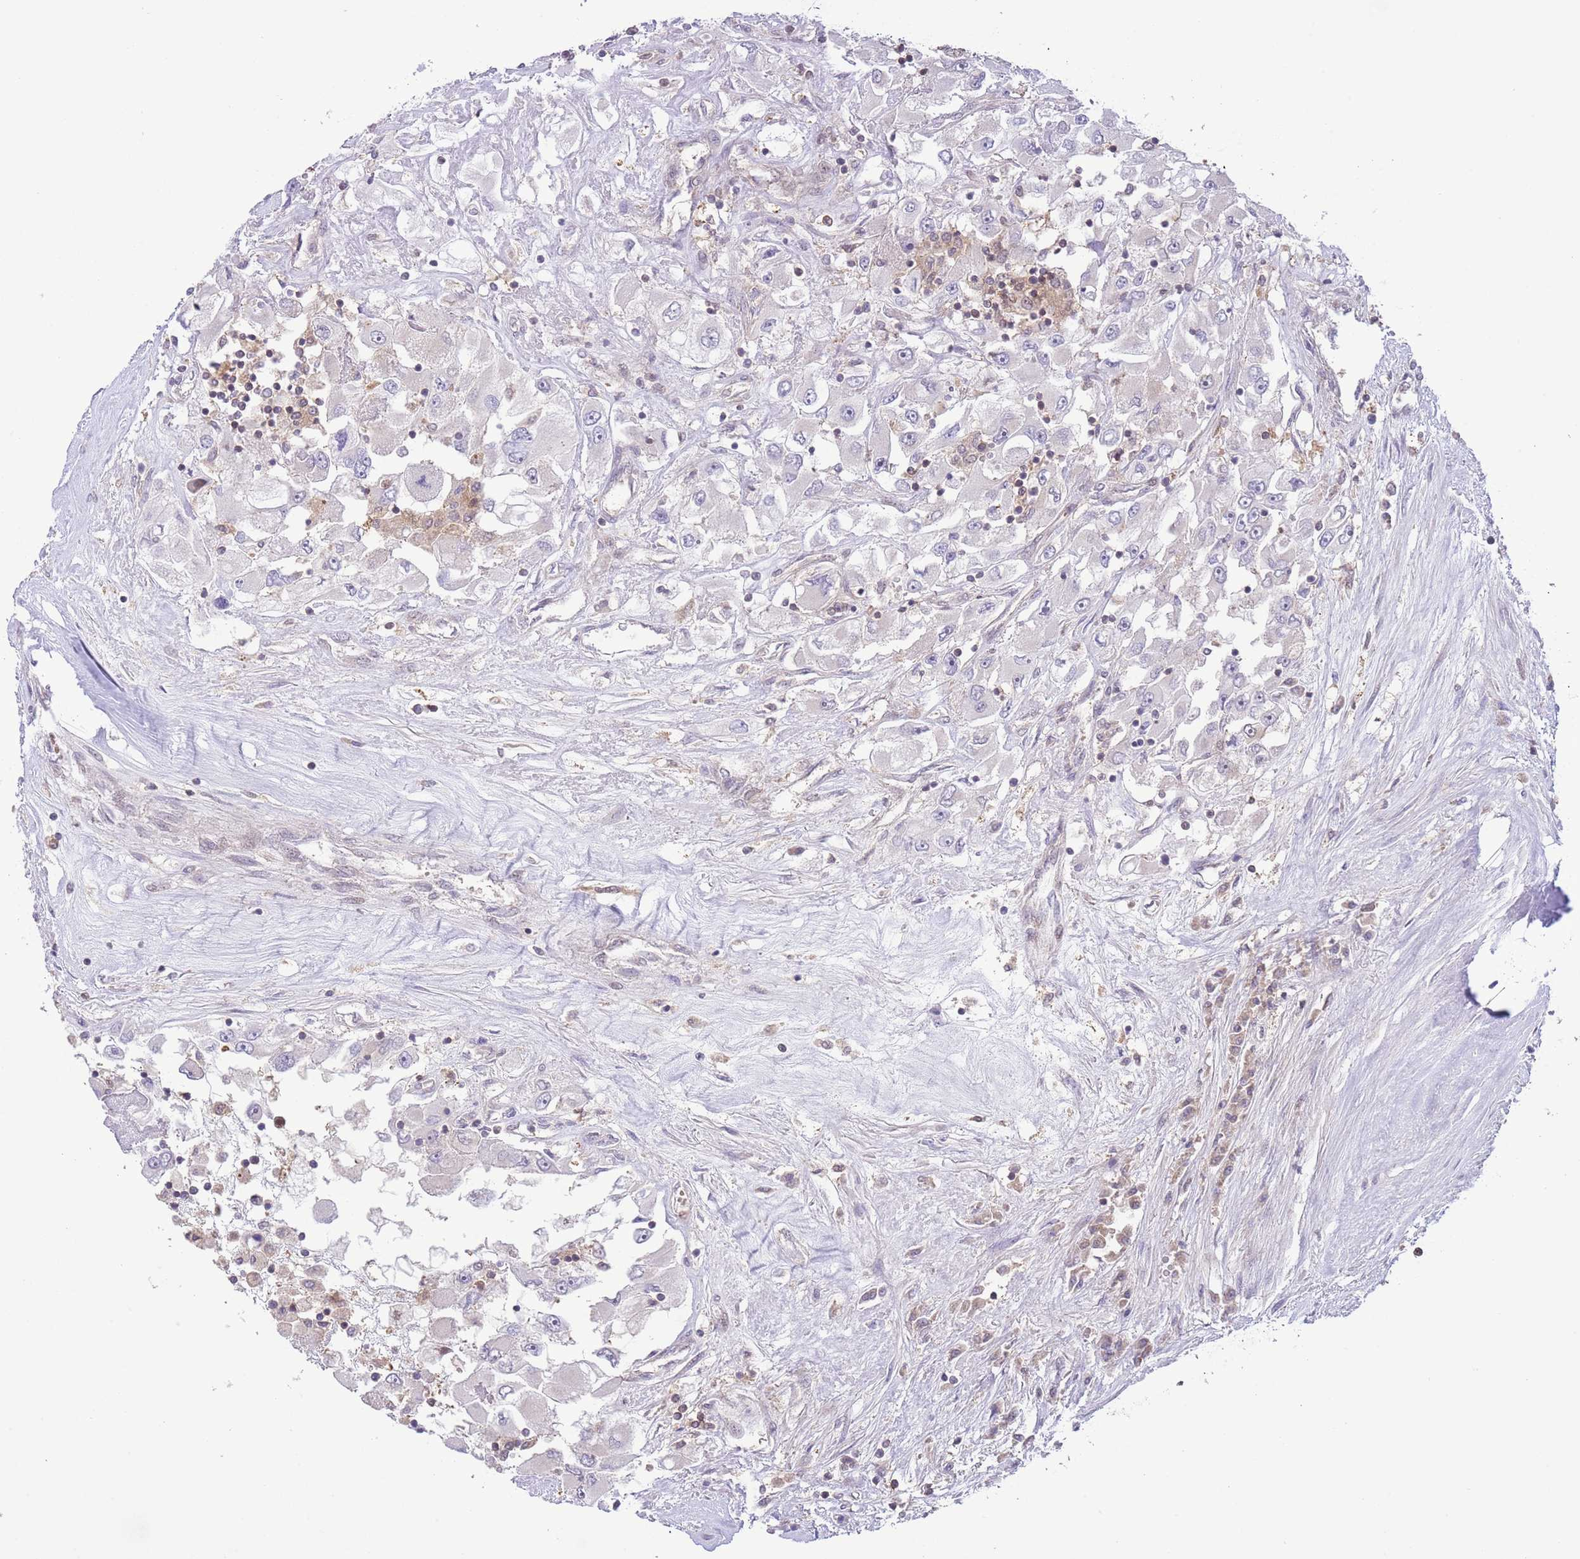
{"staining": {"intensity": "negative", "quantity": "none", "location": "none"}, "tissue": "renal cancer", "cell_type": "Tumor cells", "image_type": "cancer", "snomed": [{"axis": "morphology", "description": "Adenocarcinoma, NOS"}, {"axis": "topography", "description": "Kidney"}], "caption": "Immunohistochemical staining of human renal adenocarcinoma exhibits no significant positivity in tumor cells. Nuclei are stained in blue.", "gene": "HDHD2", "patient": {"sex": "female", "age": 52}}